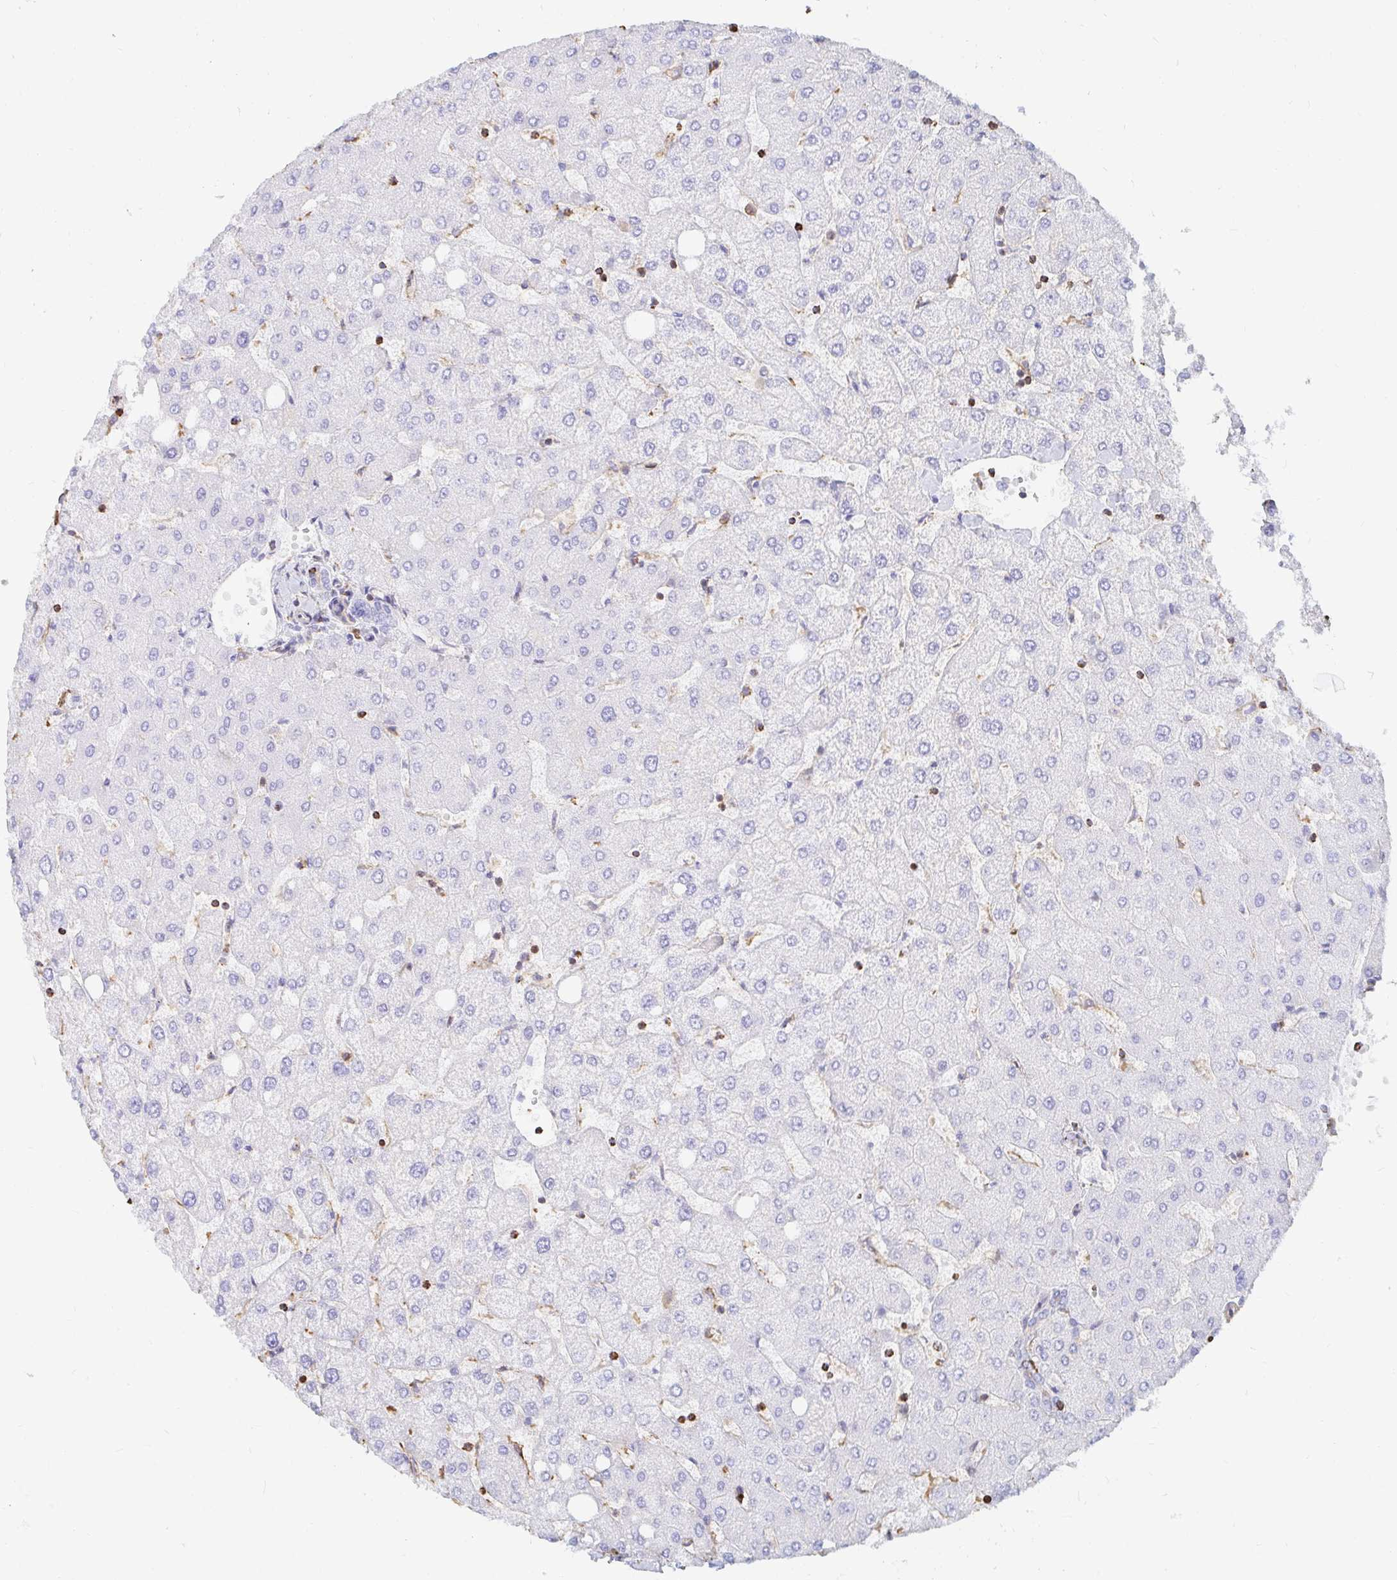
{"staining": {"intensity": "negative", "quantity": "none", "location": "none"}, "tissue": "liver", "cell_type": "Cholangiocytes", "image_type": "normal", "snomed": [{"axis": "morphology", "description": "Normal tissue, NOS"}, {"axis": "topography", "description": "Liver"}], "caption": "Benign liver was stained to show a protein in brown. There is no significant positivity in cholangiocytes. The staining was performed using DAB (3,3'-diaminobenzidine) to visualize the protein expression in brown, while the nuclei were stained in blue with hematoxylin (Magnification: 20x).", "gene": "PTPN14", "patient": {"sex": "female", "age": 54}}